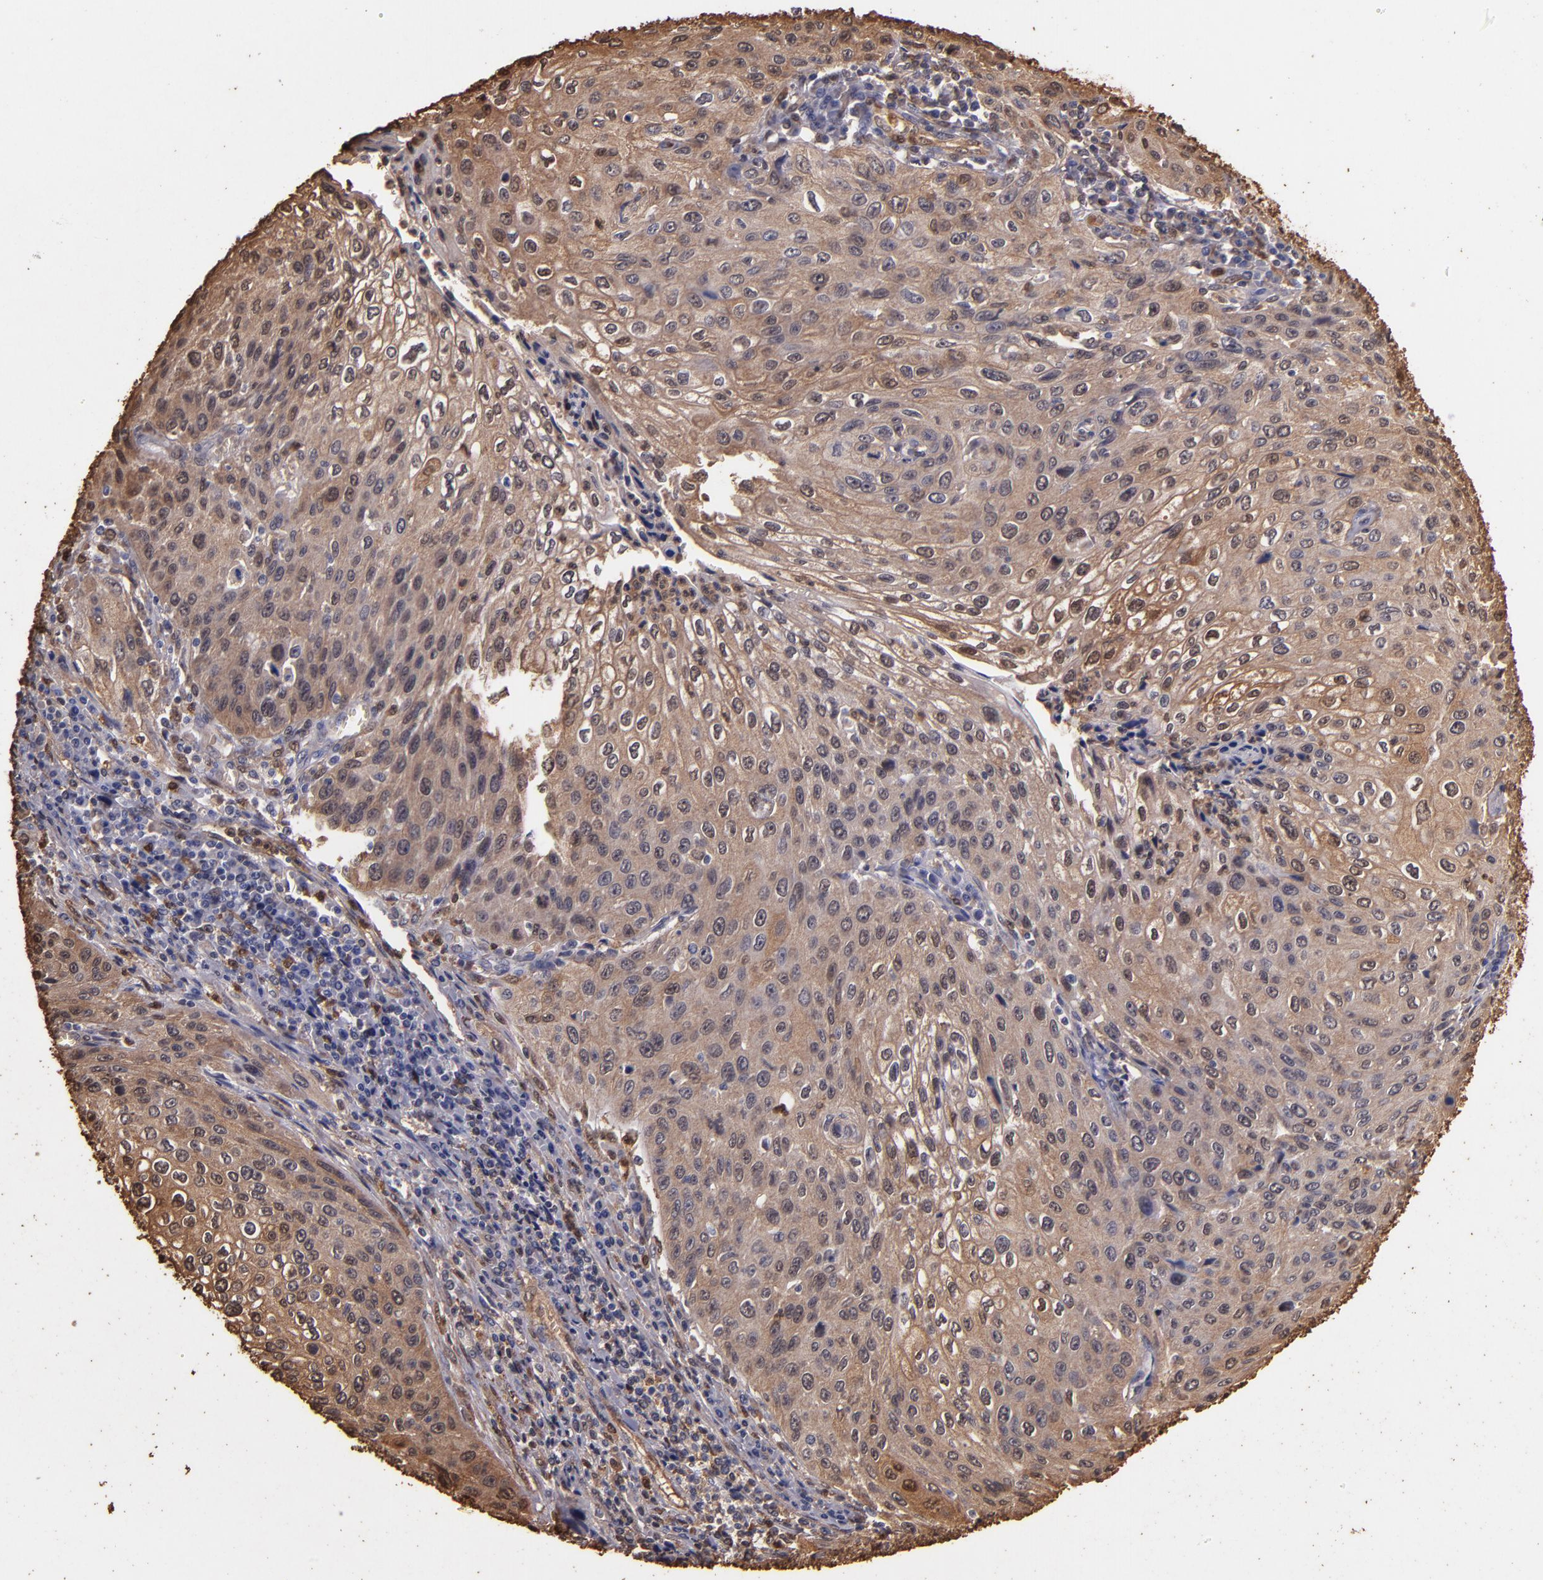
{"staining": {"intensity": "moderate", "quantity": ">75%", "location": "cytoplasmic/membranous"}, "tissue": "cervical cancer", "cell_type": "Tumor cells", "image_type": "cancer", "snomed": [{"axis": "morphology", "description": "Squamous cell carcinoma, NOS"}, {"axis": "topography", "description": "Cervix"}], "caption": "Squamous cell carcinoma (cervical) was stained to show a protein in brown. There is medium levels of moderate cytoplasmic/membranous expression in approximately >75% of tumor cells.", "gene": "S100A6", "patient": {"sex": "female", "age": 32}}